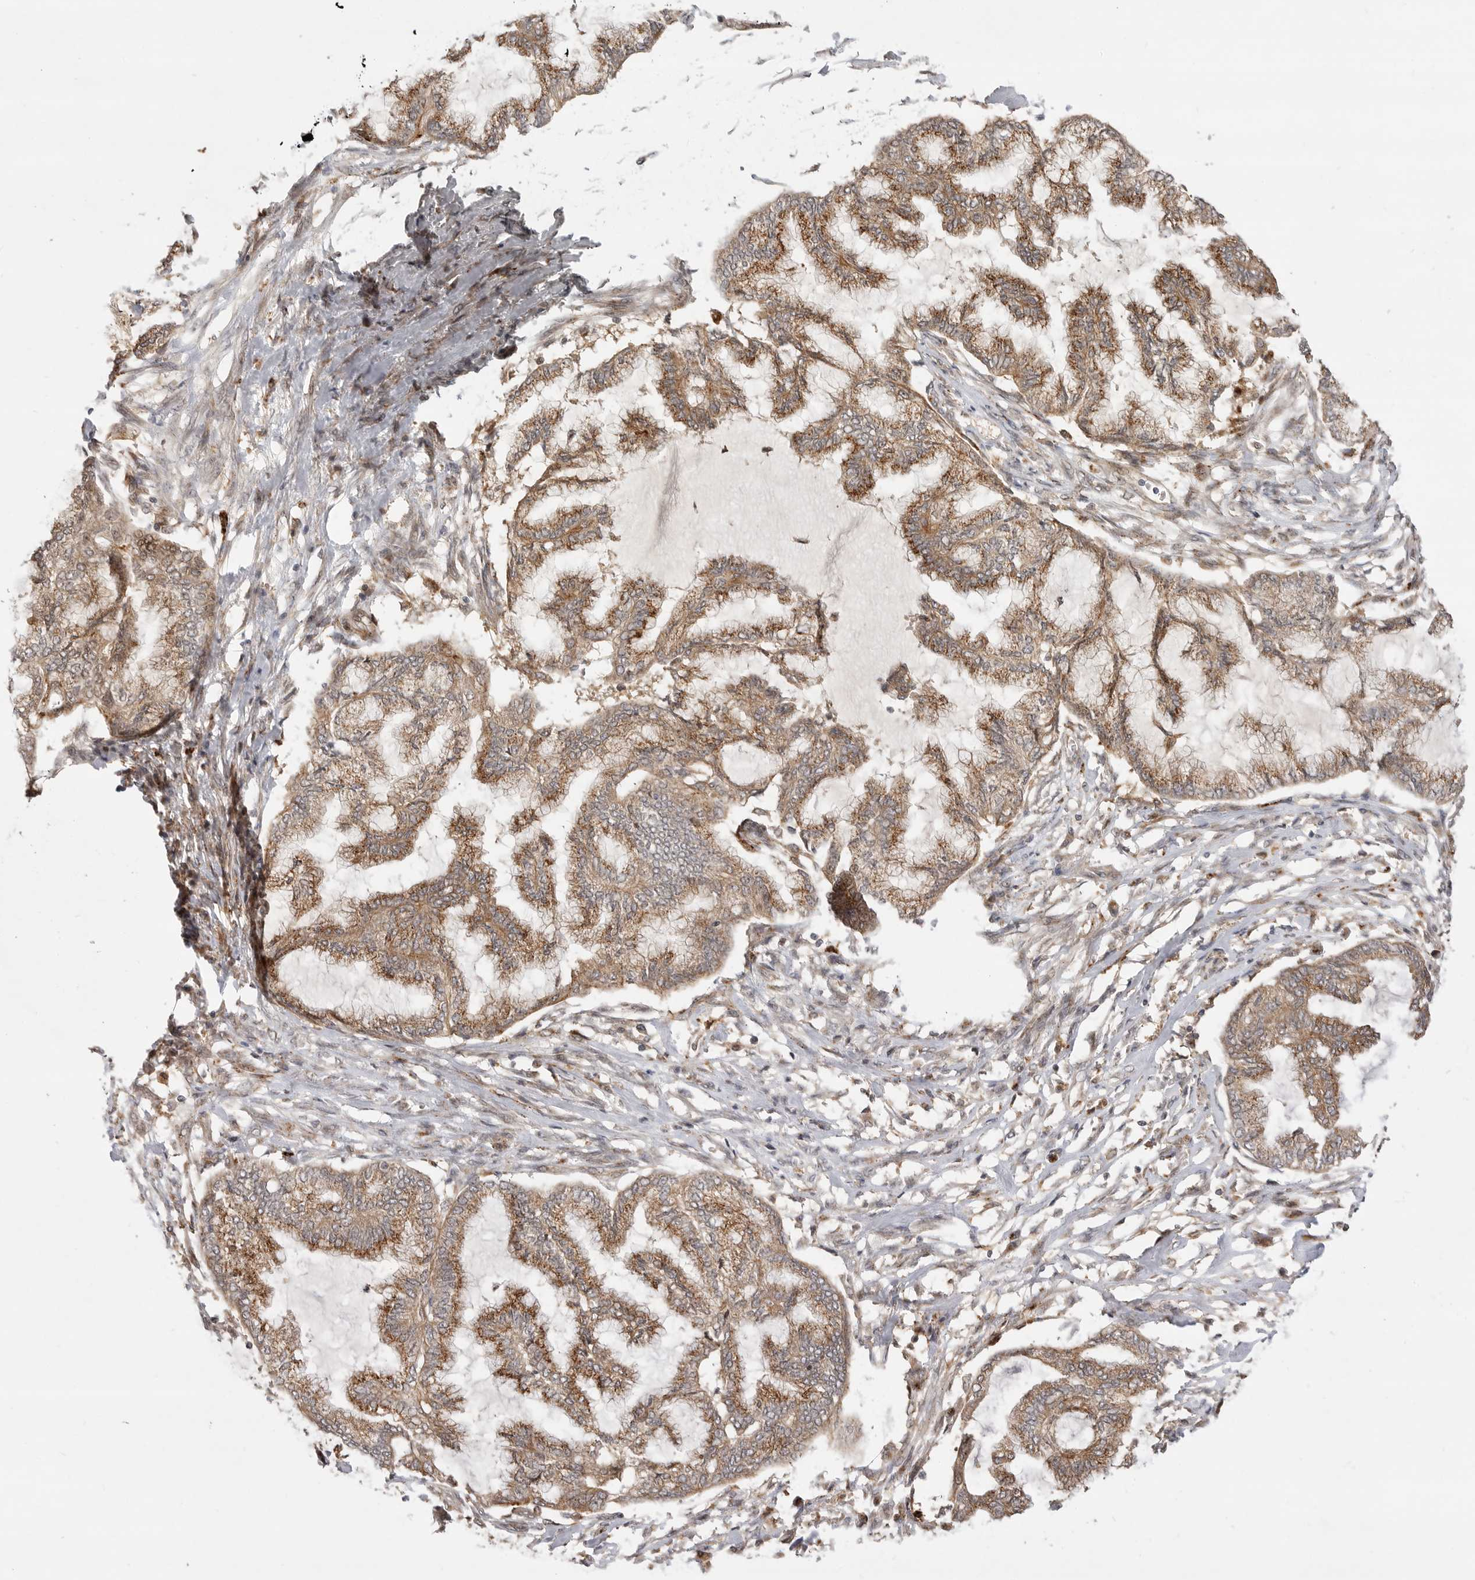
{"staining": {"intensity": "moderate", "quantity": ">75%", "location": "cytoplasmic/membranous"}, "tissue": "endometrial cancer", "cell_type": "Tumor cells", "image_type": "cancer", "snomed": [{"axis": "morphology", "description": "Adenocarcinoma, NOS"}, {"axis": "topography", "description": "Endometrium"}], "caption": "Immunohistochemistry (IHC) image of neoplastic tissue: endometrial adenocarcinoma stained using immunohistochemistry displays medium levels of moderate protein expression localized specifically in the cytoplasmic/membranous of tumor cells, appearing as a cytoplasmic/membranous brown color.", "gene": "CSNK1G3", "patient": {"sex": "female", "age": 86}}